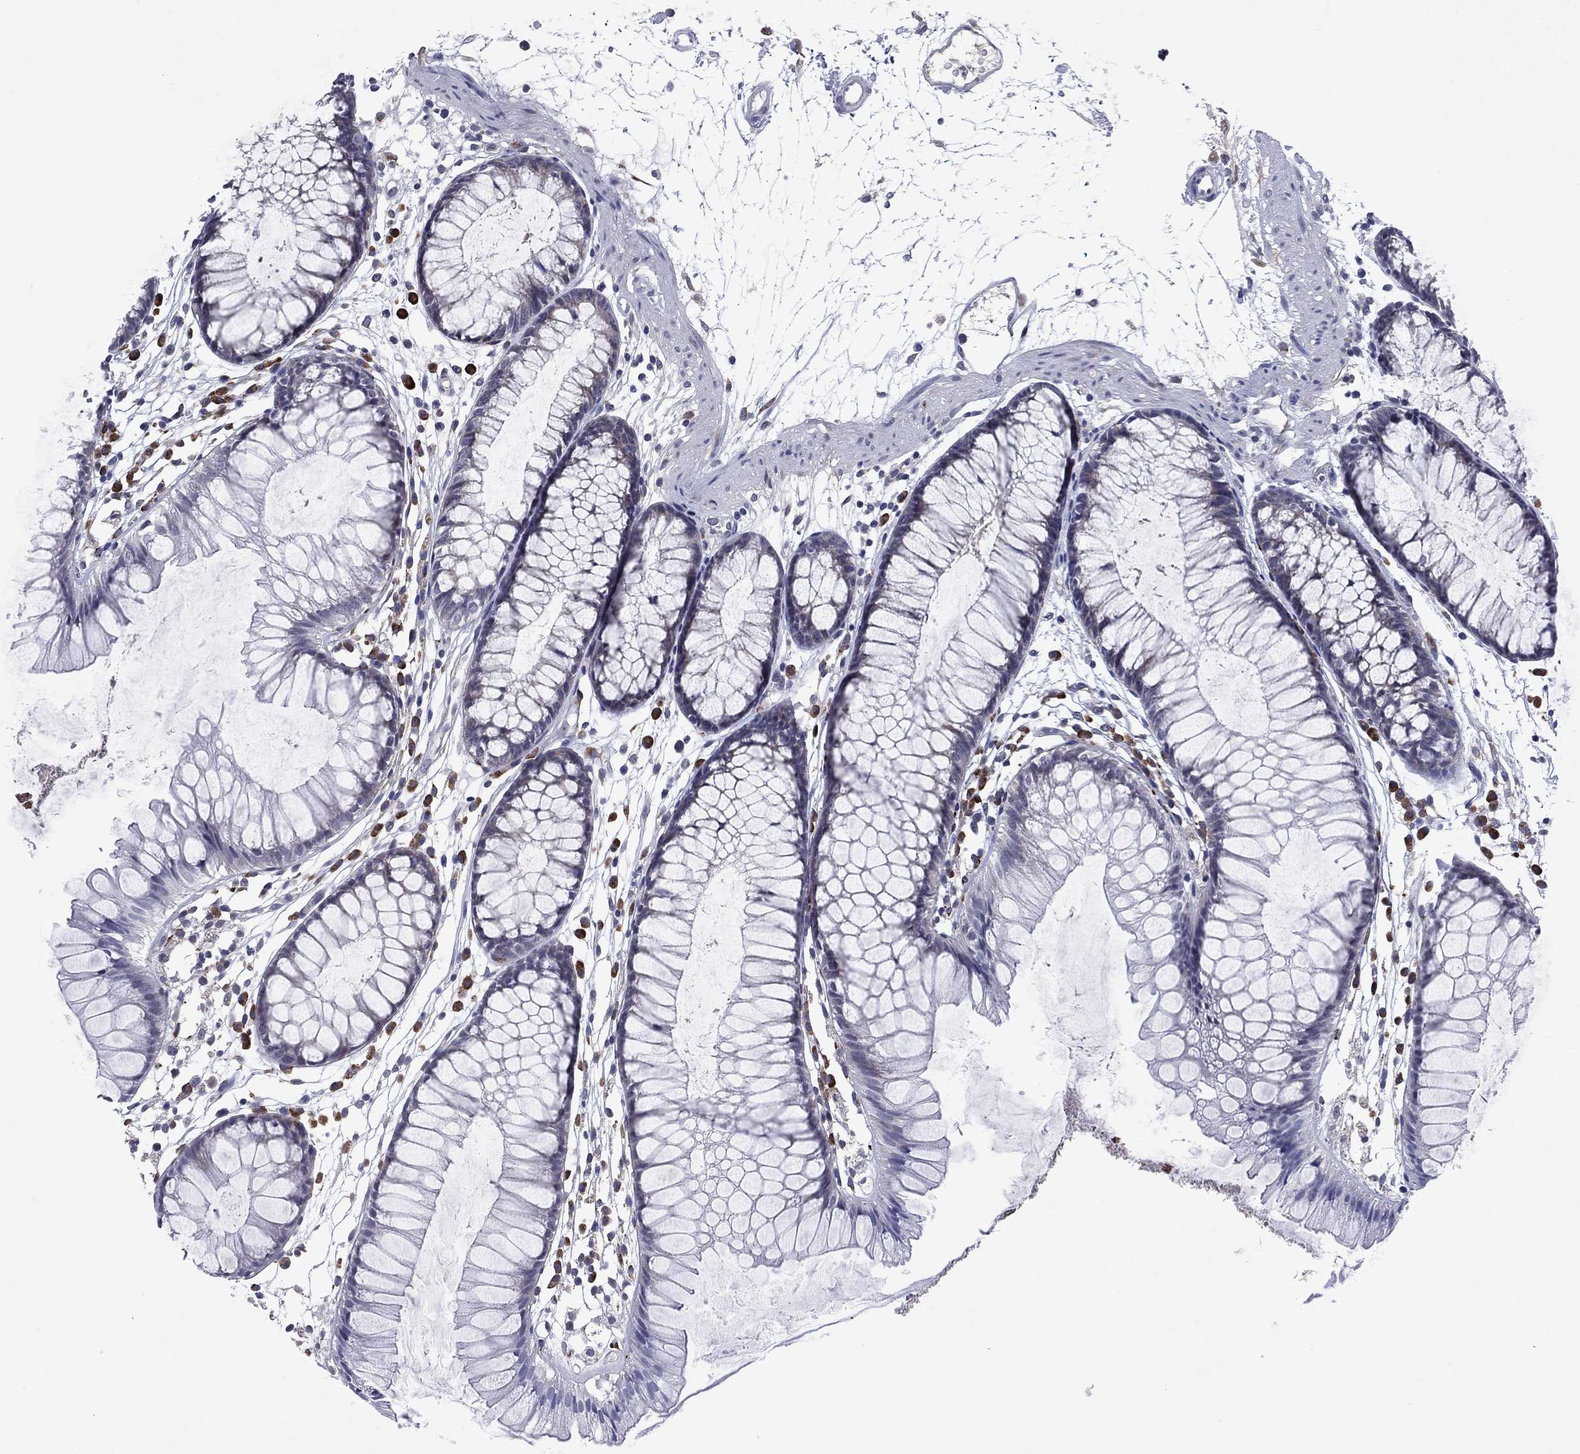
{"staining": {"intensity": "negative", "quantity": "none", "location": "none"}, "tissue": "colon", "cell_type": "Endothelial cells", "image_type": "normal", "snomed": [{"axis": "morphology", "description": "Normal tissue, NOS"}, {"axis": "morphology", "description": "Adenocarcinoma, NOS"}, {"axis": "topography", "description": "Colon"}], "caption": "Immunohistochemical staining of benign colon demonstrates no significant positivity in endothelial cells.", "gene": "ECM1", "patient": {"sex": "male", "age": 65}}